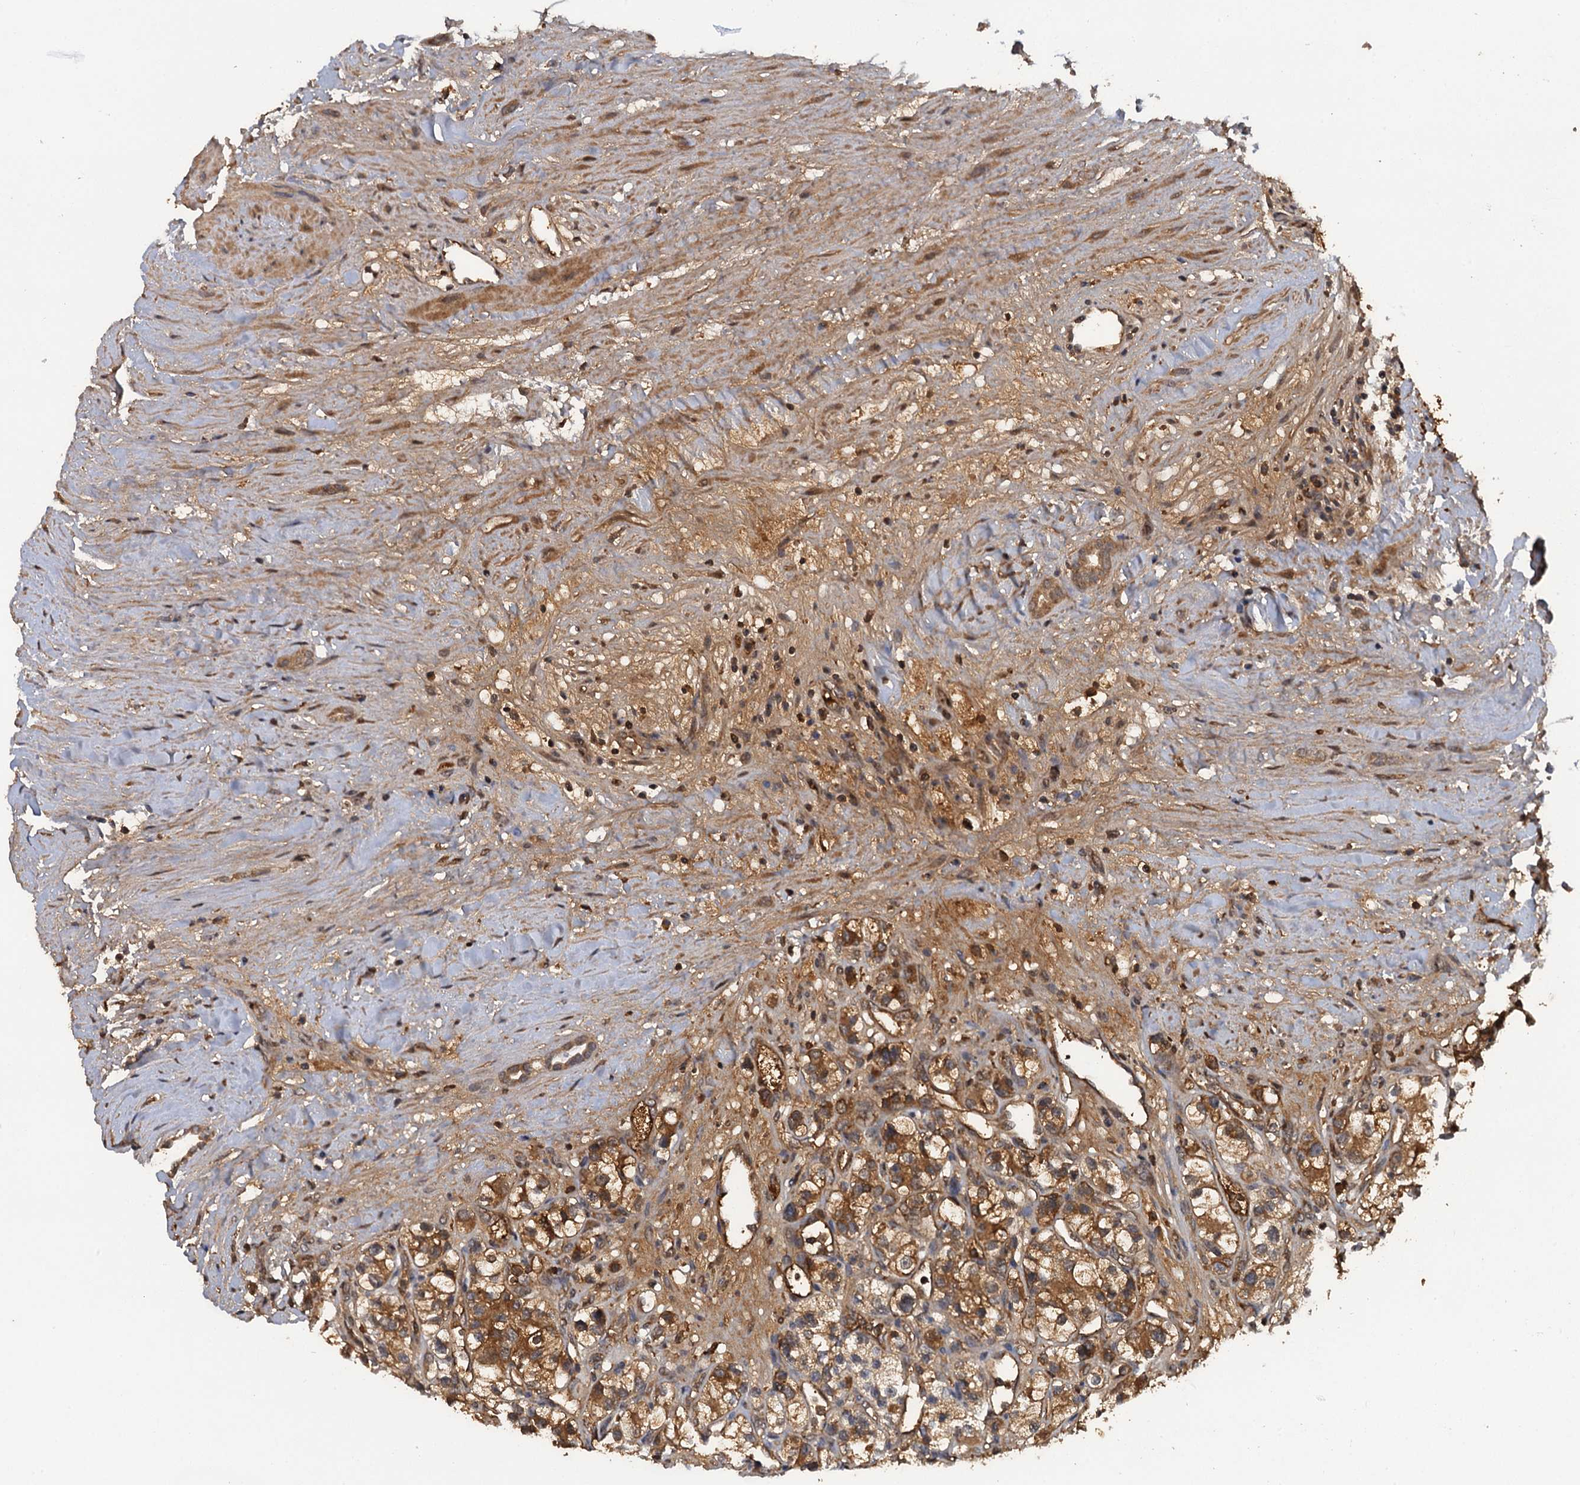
{"staining": {"intensity": "moderate", "quantity": ">75%", "location": "cytoplasmic/membranous"}, "tissue": "renal cancer", "cell_type": "Tumor cells", "image_type": "cancer", "snomed": [{"axis": "morphology", "description": "Adenocarcinoma, NOS"}, {"axis": "topography", "description": "Kidney"}], "caption": "Protein expression by IHC exhibits moderate cytoplasmic/membranous positivity in approximately >75% of tumor cells in adenocarcinoma (renal).", "gene": "HAPLN3", "patient": {"sex": "female", "age": 57}}